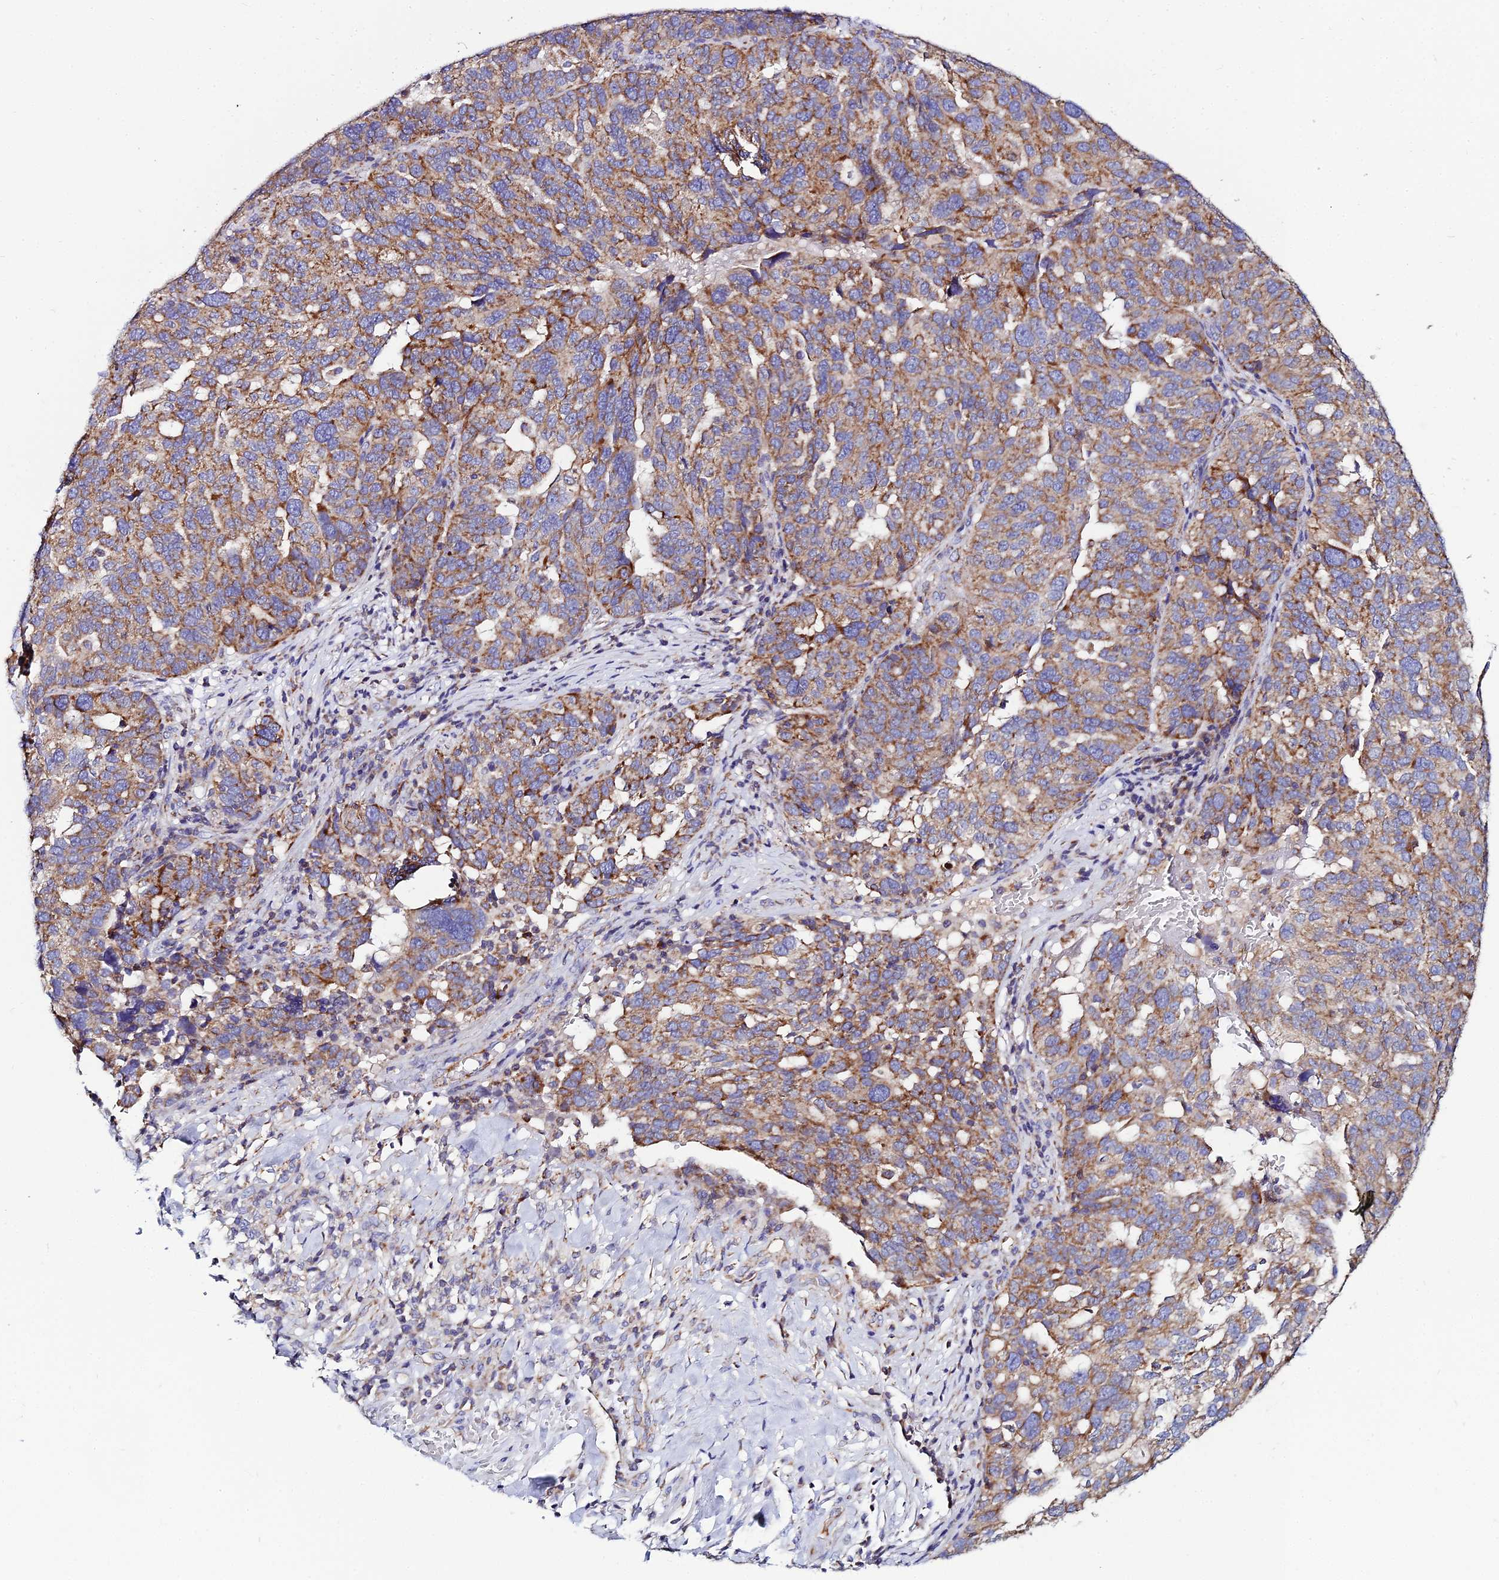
{"staining": {"intensity": "moderate", "quantity": ">75%", "location": "cytoplasmic/membranous"}, "tissue": "ovarian cancer", "cell_type": "Tumor cells", "image_type": "cancer", "snomed": [{"axis": "morphology", "description": "Cystadenocarcinoma, serous, NOS"}, {"axis": "topography", "description": "Ovary"}], "caption": "Serous cystadenocarcinoma (ovarian) stained for a protein shows moderate cytoplasmic/membranous positivity in tumor cells. (DAB (3,3'-diaminobenzidine) IHC, brown staining for protein, blue staining for nuclei).", "gene": "NIPSNAP3A", "patient": {"sex": "female", "age": 59}}